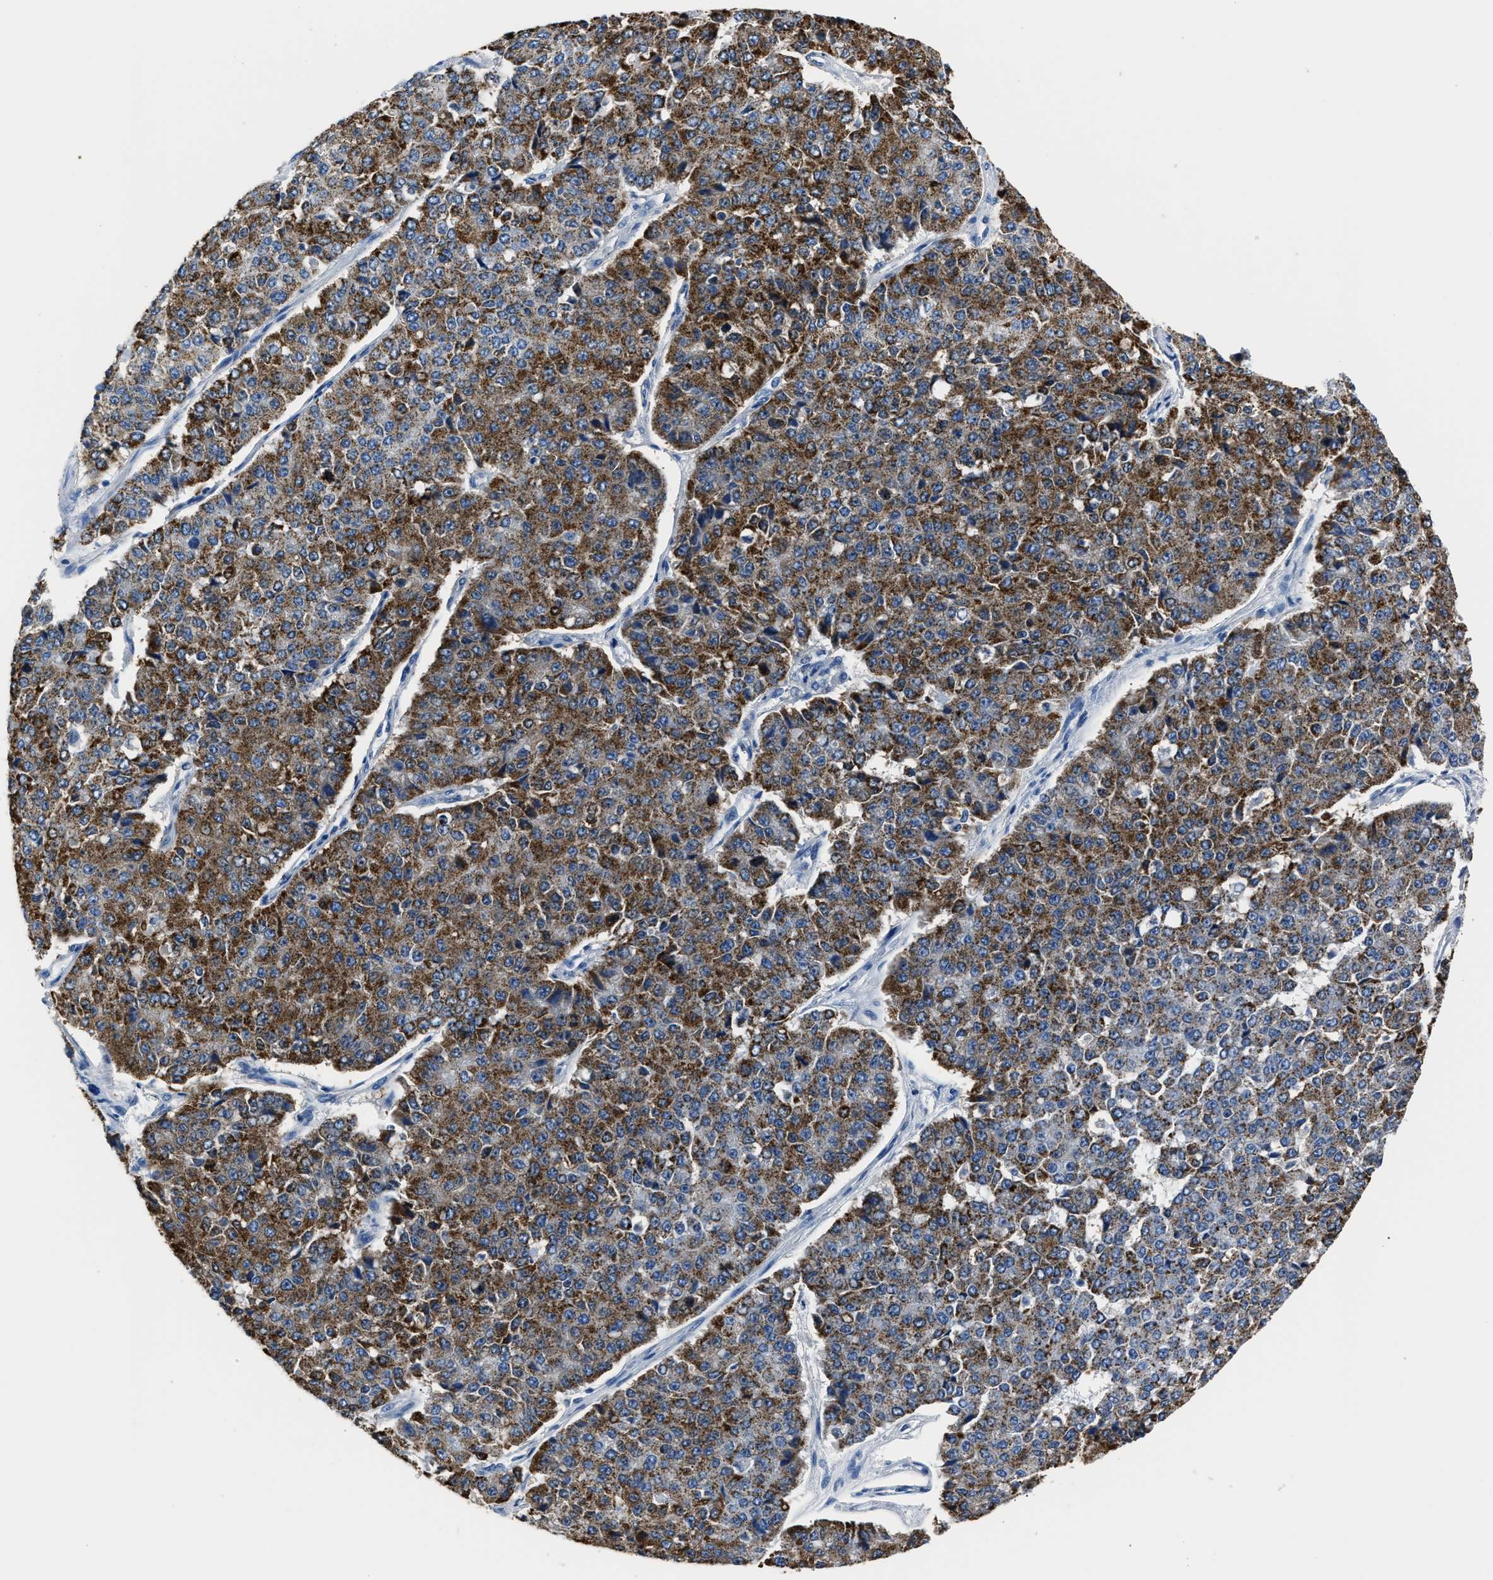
{"staining": {"intensity": "strong", "quantity": ">75%", "location": "cytoplasmic/membranous"}, "tissue": "pancreatic cancer", "cell_type": "Tumor cells", "image_type": "cancer", "snomed": [{"axis": "morphology", "description": "Adenocarcinoma, NOS"}, {"axis": "topography", "description": "Pancreas"}], "caption": "Immunohistochemical staining of human pancreatic adenocarcinoma exhibits high levels of strong cytoplasmic/membranous protein staining in about >75% of tumor cells. (Stains: DAB in brown, nuclei in blue, Microscopy: brightfield microscopy at high magnification).", "gene": "AMACR", "patient": {"sex": "male", "age": 50}}